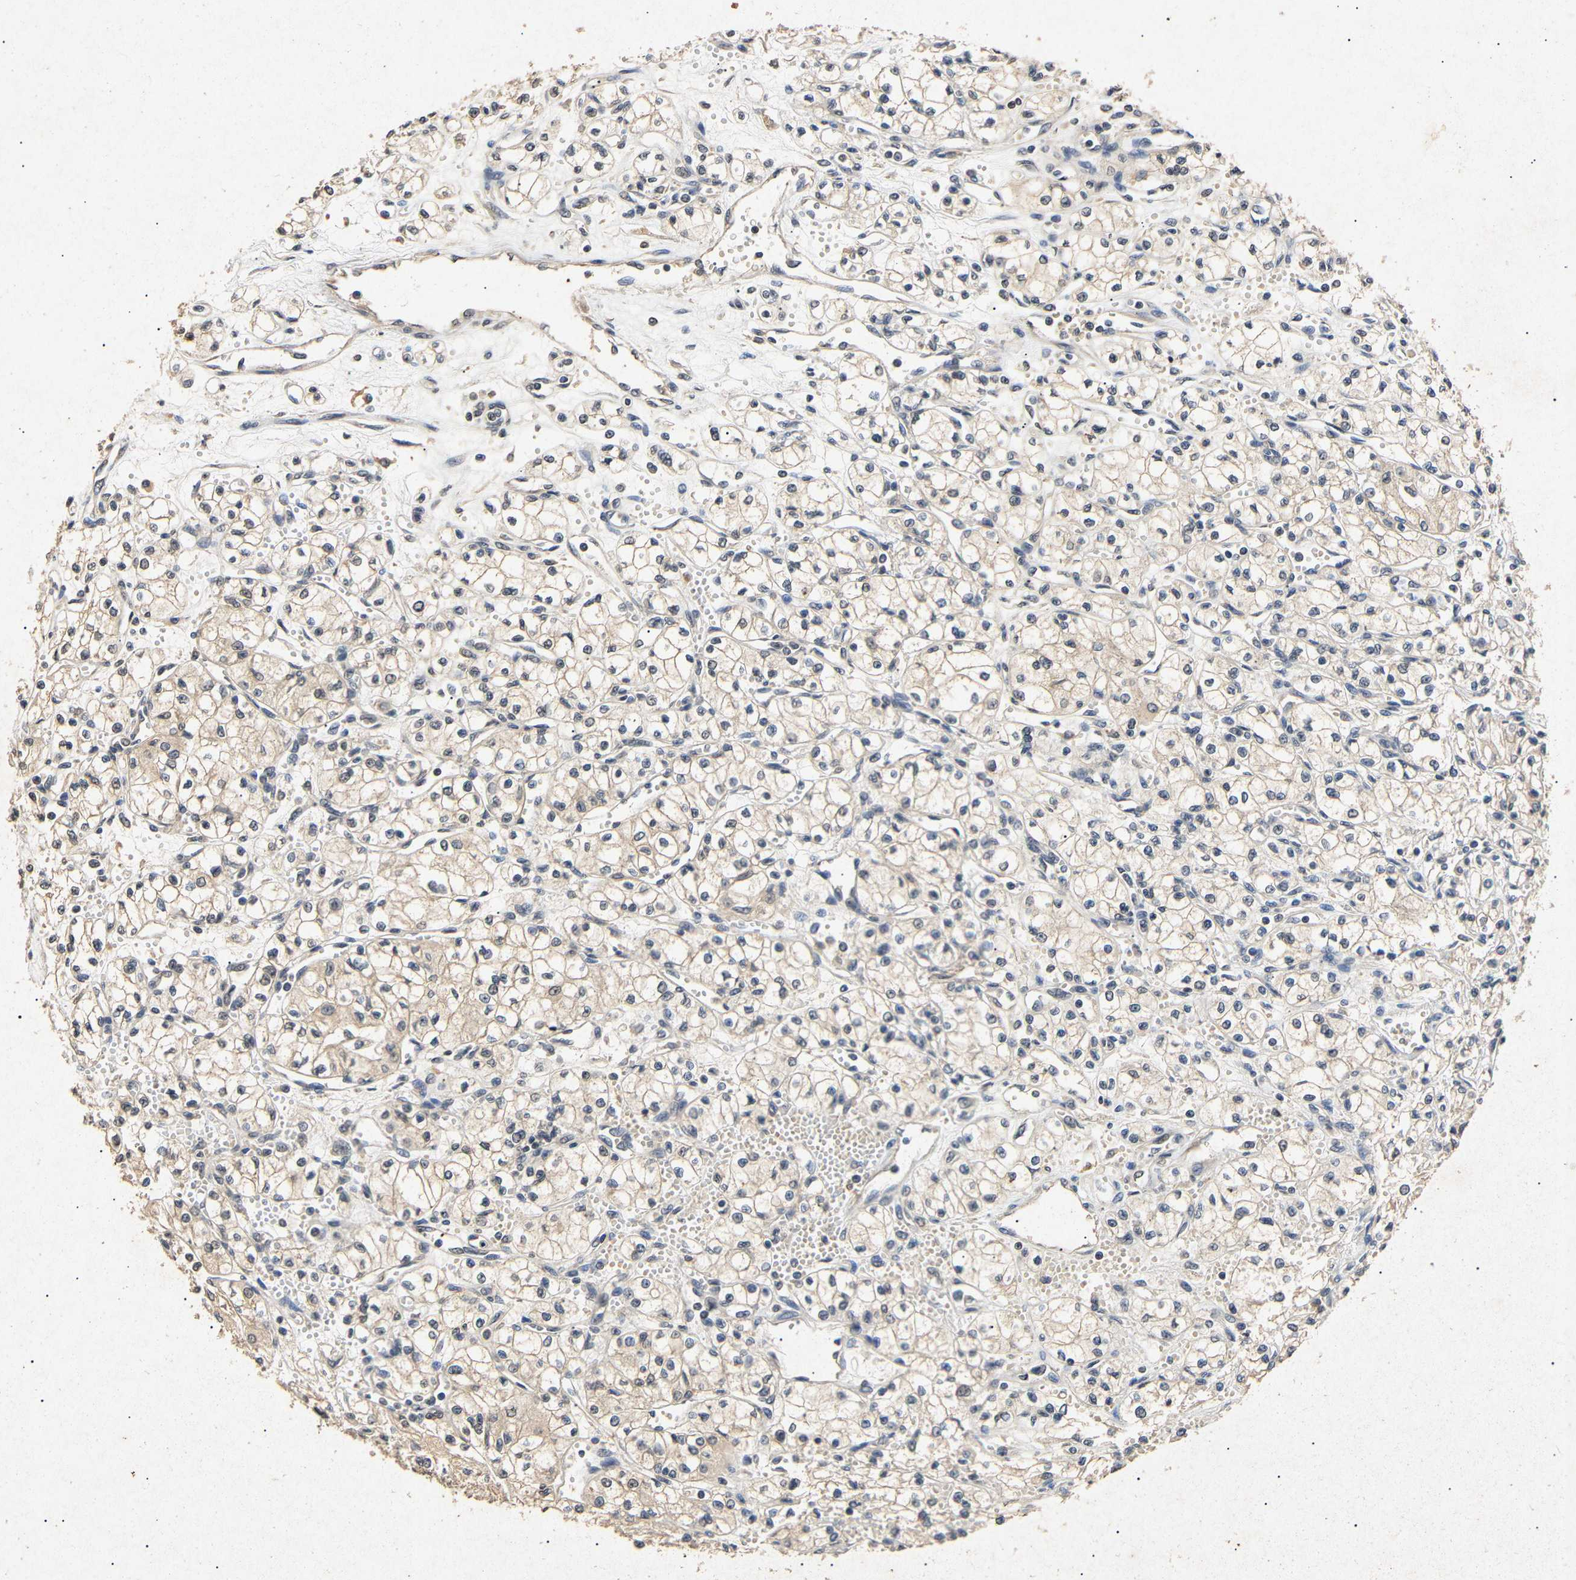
{"staining": {"intensity": "moderate", "quantity": "25%-75%", "location": "cytoplasmic/membranous,nuclear"}, "tissue": "renal cancer", "cell_type": "Tumor cells", "image_type": "cancer", "snomed": [{"axis": "morphology", "description": "Normal tissue, NOS"}, {"axis": "morphology", "description": "Adenocarcinoma, NOS"}, {"axis": "topography", "description": "Kidney"}], "caption": "Immunohistochemistry of human adenocarcinoma (renal) shows medium levels of moderate cytoplasmic/membranous and nuclear positivity in about 25%-75% of tumor cells.", "gene": "PARN", "patient": {"sex": "male", "age": 59}}